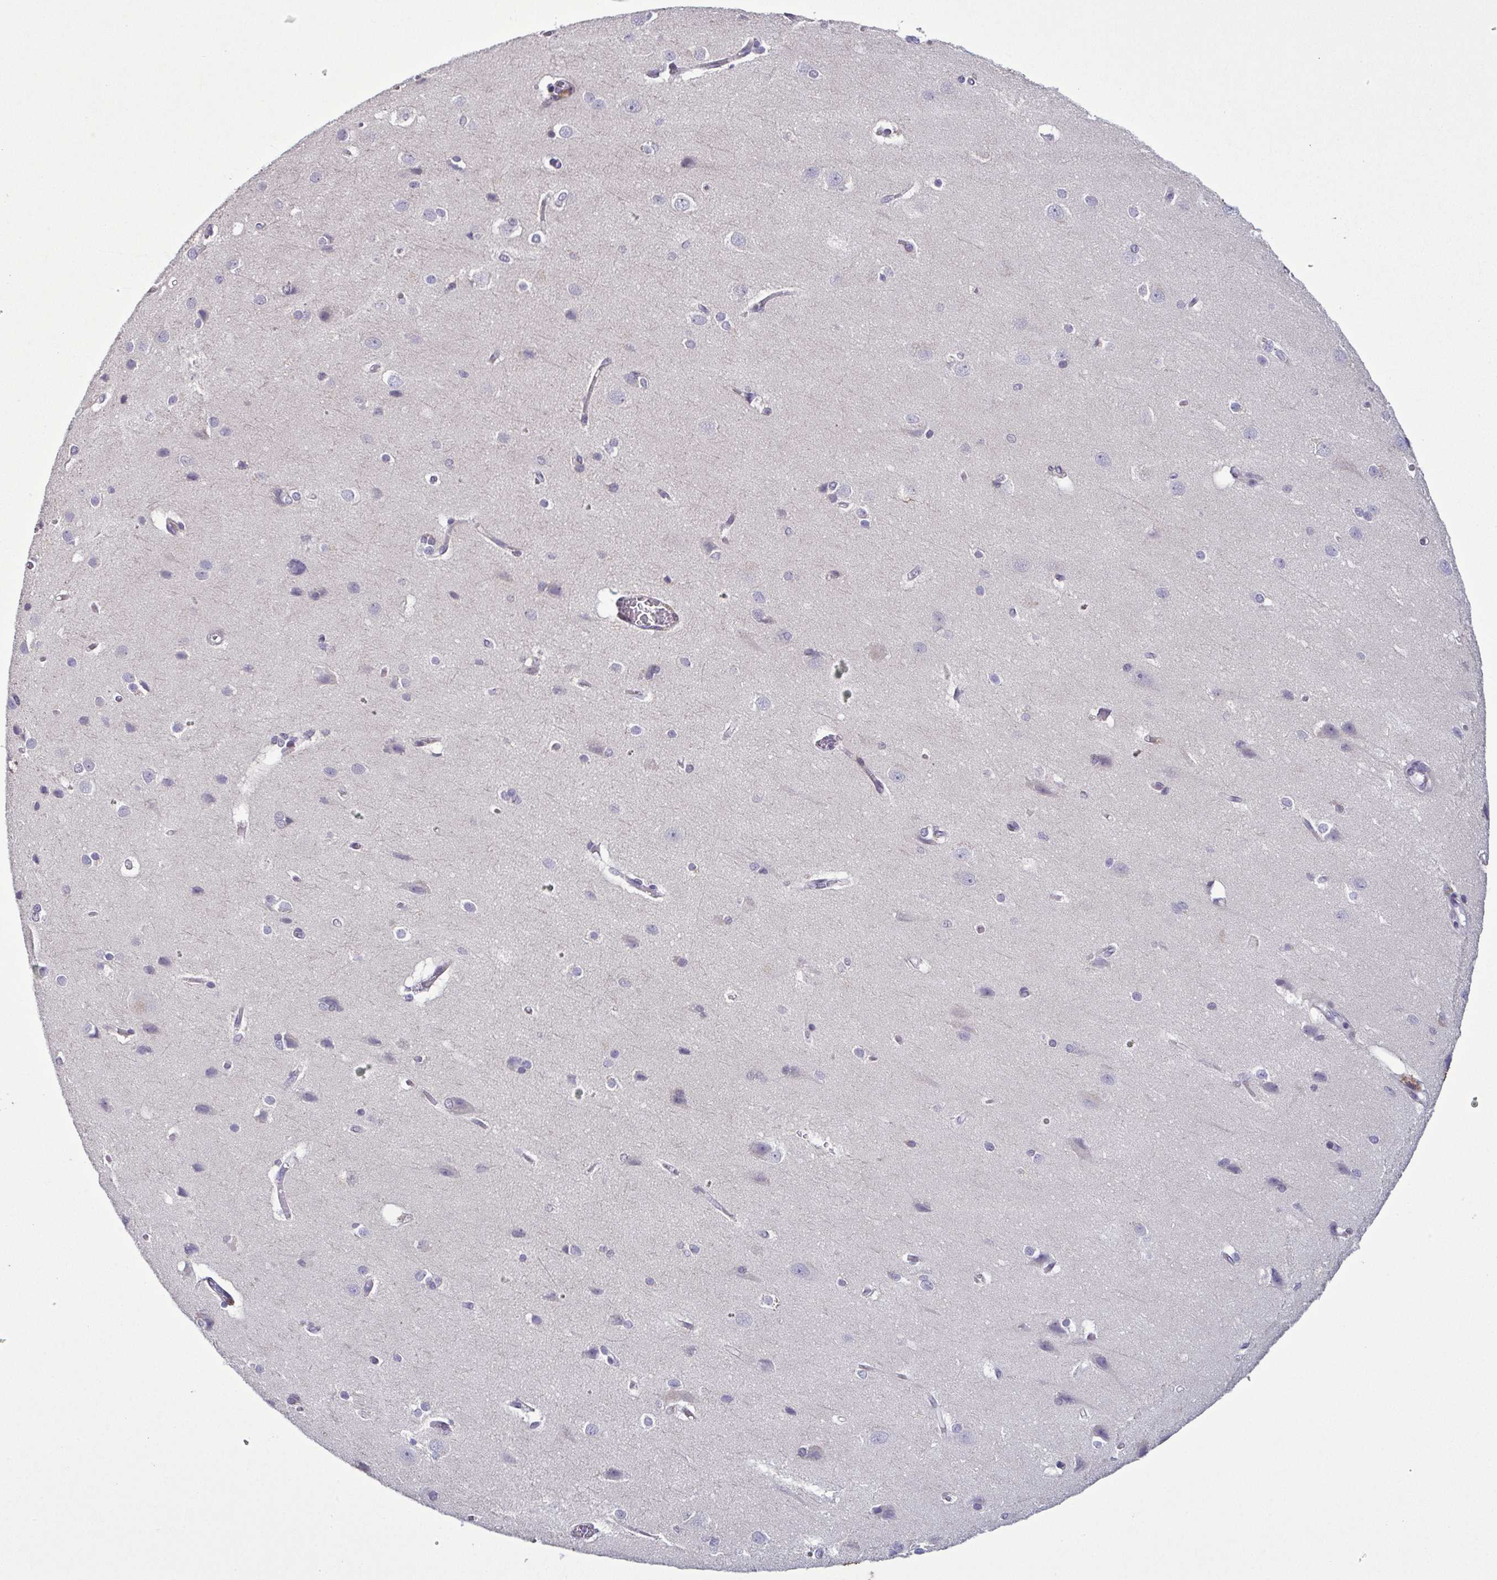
{"staining": {"intensity": "negative", "quantity": "none", "location": "none"}, "tissue": "cerebral cortex", "cell_type": "Endothelial cells", "image_type": "normal", "snomed": [{"axis": "morphology", "description": "Normal tissue, NOS"}, {"axis": "topography", "description": "Cerebral cortex"}], "caption": "Endothelial cells show no significant protein positivity in unremarkable cerebral cortex.", "gene": "ODF1", "patient": {"sex": "male", "age": 37}}